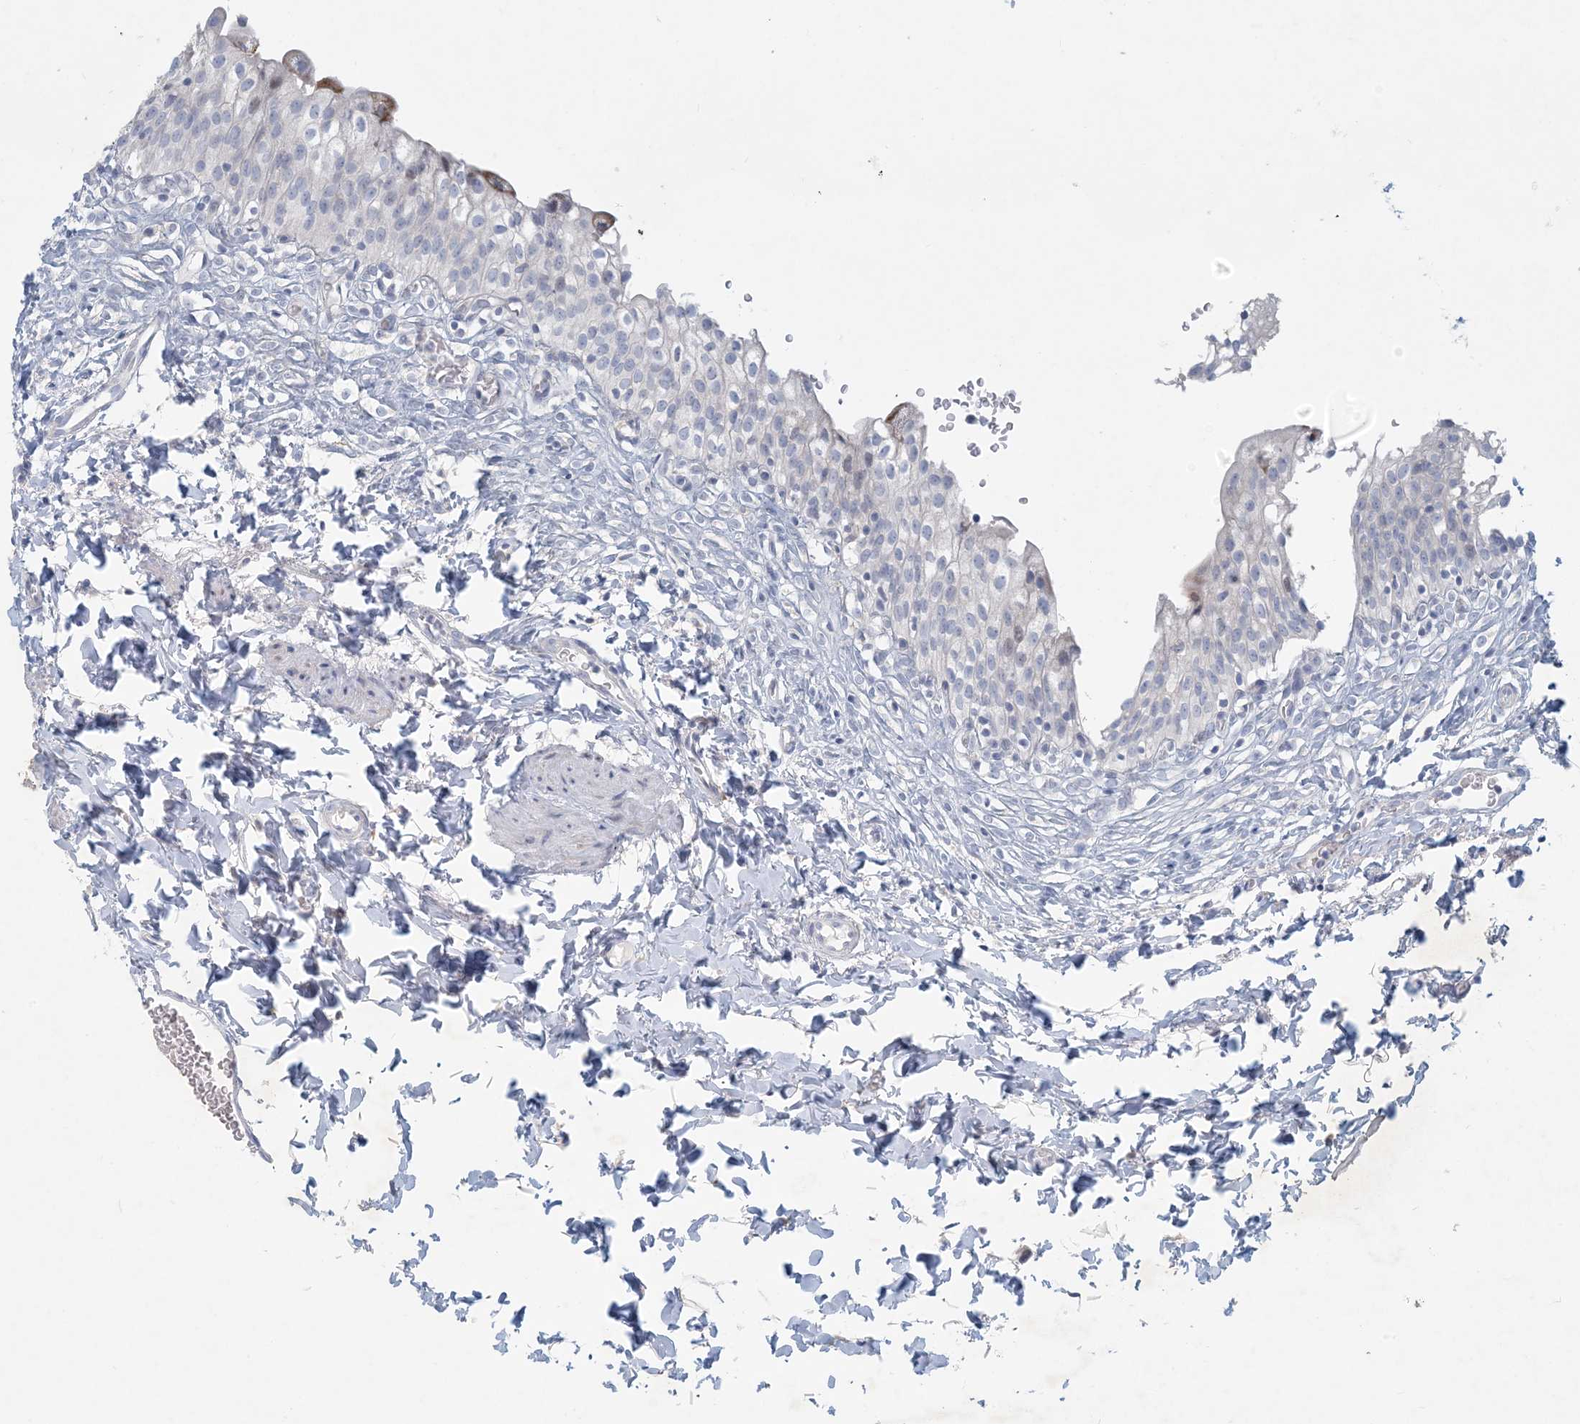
{"staining": {"intensity": "negative", "quantity": "none", "location": "none"}, "tissue": "urinary bladder", "cell_type": "Urothelial cells", "image_type": "normal", "snomed": [{"axis": "morphology", "description": "Normal tissue, NOS"}, {"axis": "topography", "description": "Urinary bladder"}], "caption": "The photomicrograph shows no staining of urothelial cells in unremarkable urinary bladder. (Immunohistochemistry (ihc), brightfield microscopy, high magnification).", "gene": "ZNF385D", "patient": {"sex": "male", "age": 55}}